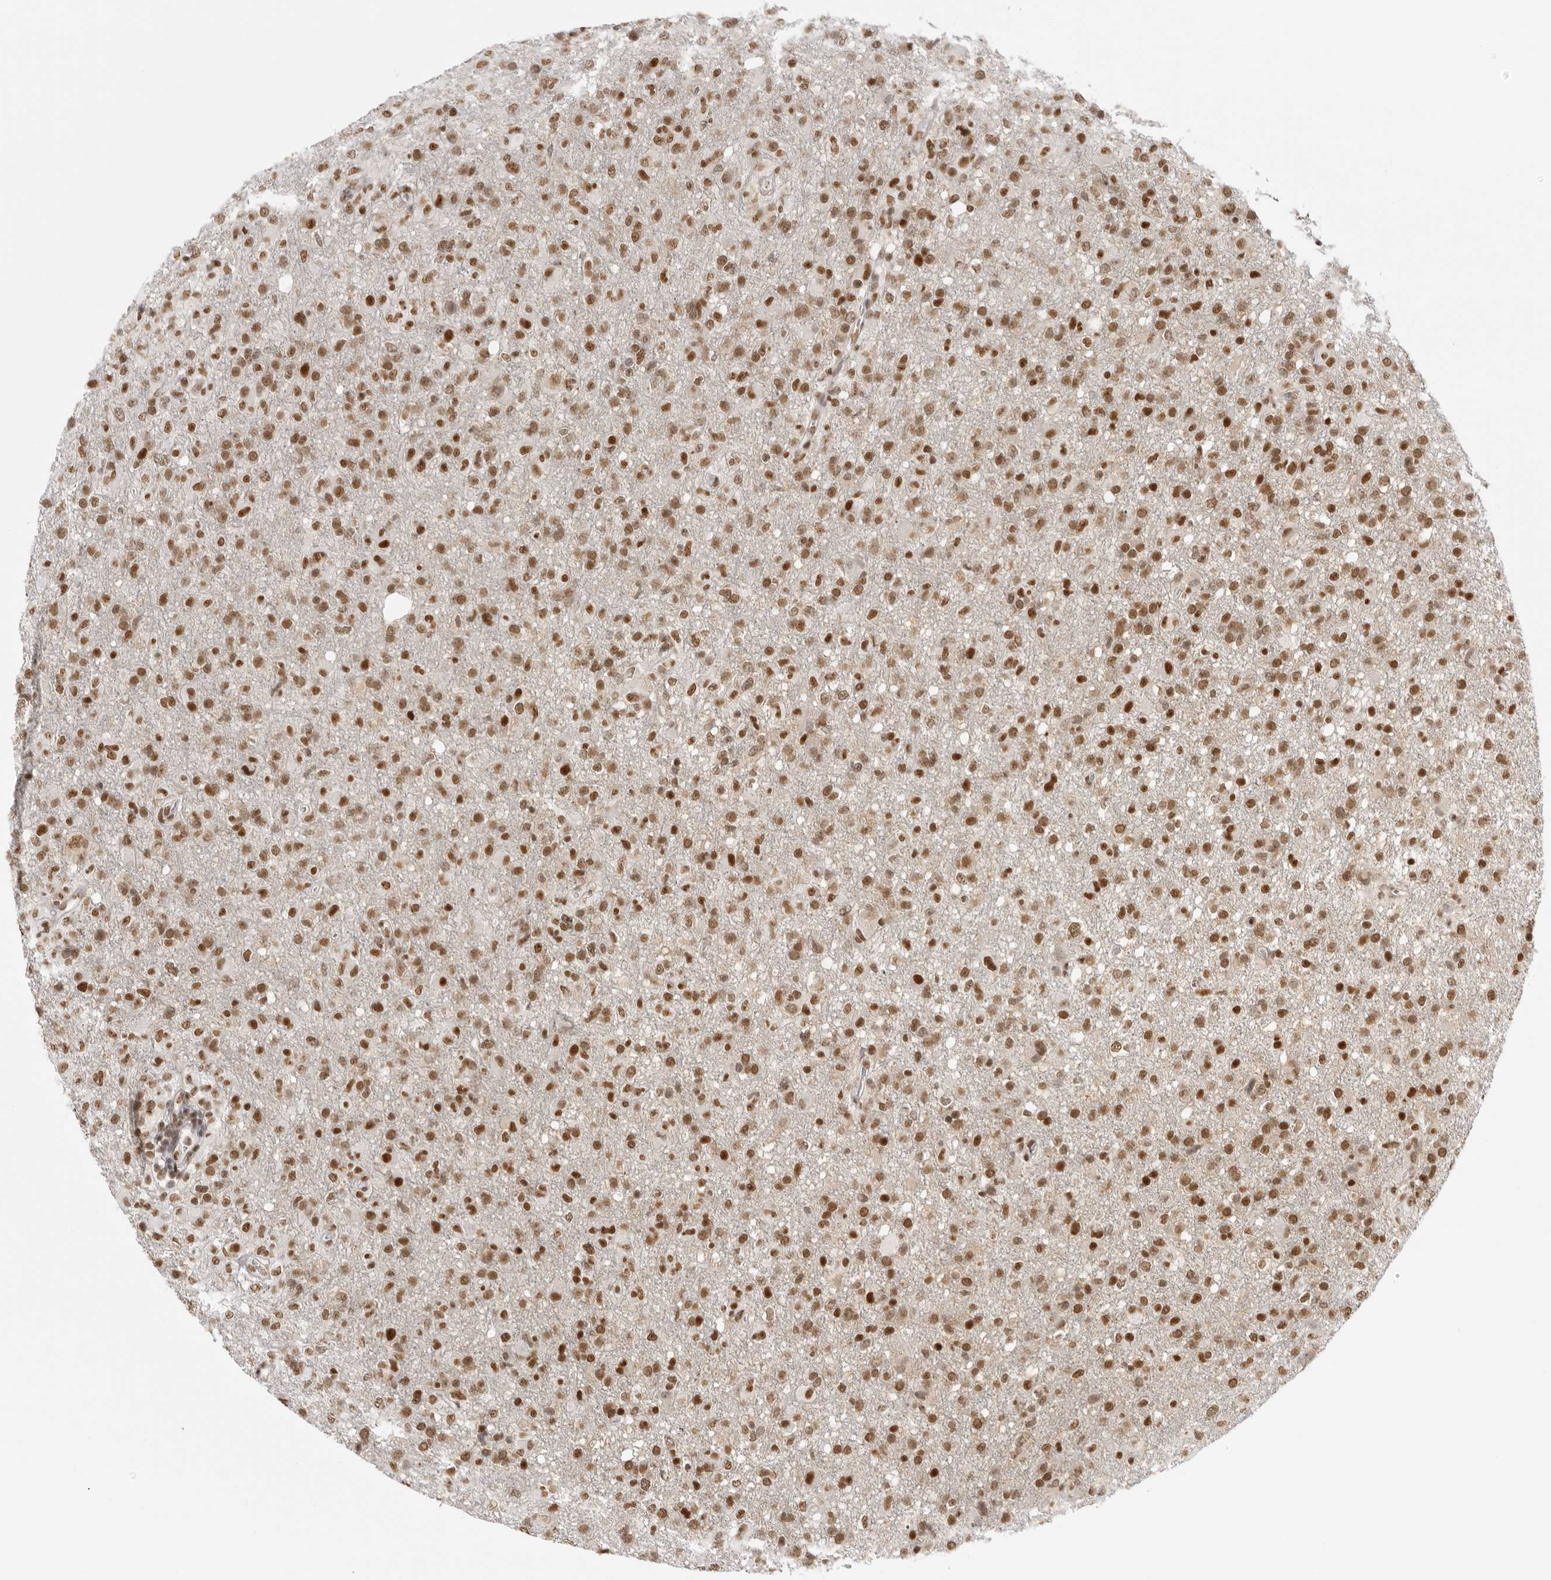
{"staining": {"intensity": "strong", "quantity": "25%-75%", "location": "nuclear"}, "tissue": "glioma", "cell_type": "Tumor cells", "image_type": "cancer", "snomed": [{"axis": "morphology", "description": "Glioma, malignant, High grade"}, {"axis": "topography", "description": "Brain"}], "caption": "Malignant high-grade glioma stained for a protein (brown) demonstrates strong nuclear positive positivity in approximately 25%-75% of tumor cells.", "gene": "RPA2", "patient": {"sex": "female", "age": 57}}